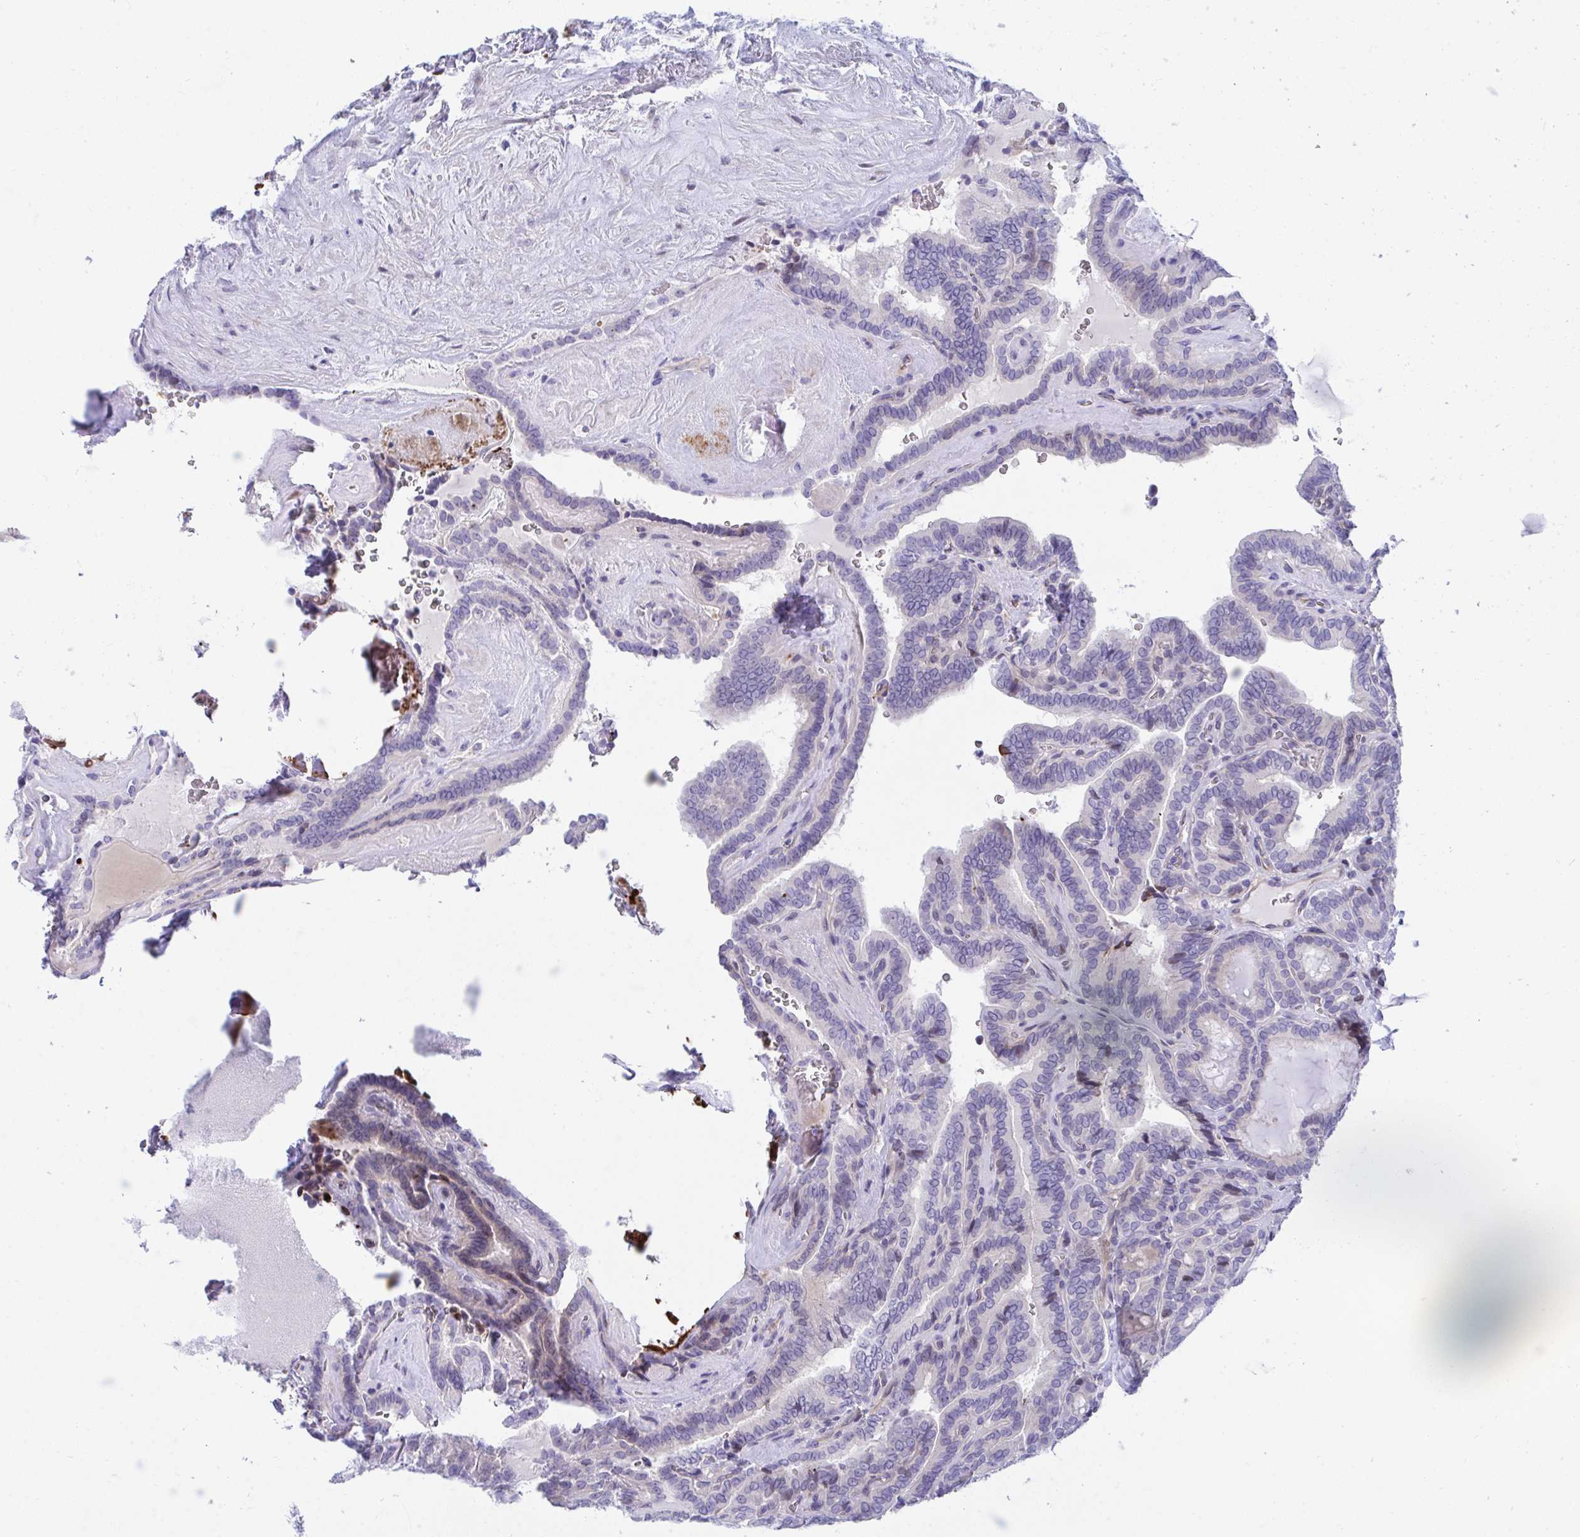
{"staining": {"intensity": "weak", "quantity": "<25%", "location": "nuclear"}, "tissue": "thyroid cancer", "cell_type": "Tumor cells", "image_type": "cancer", "snomed": [{"axis": "morphology", "description": "Papillary adenocarcinoma, NOS"}, {"axis": "topography", "description": "Thyroid gland"}], "caption": "DAB immunohistochemical staining of human thyroid papillary adenocarcinoma exhibits no significant positivity in tumor cells.", "gene": "CENPQ", "patient": {"sex": "female", "age": 21}}